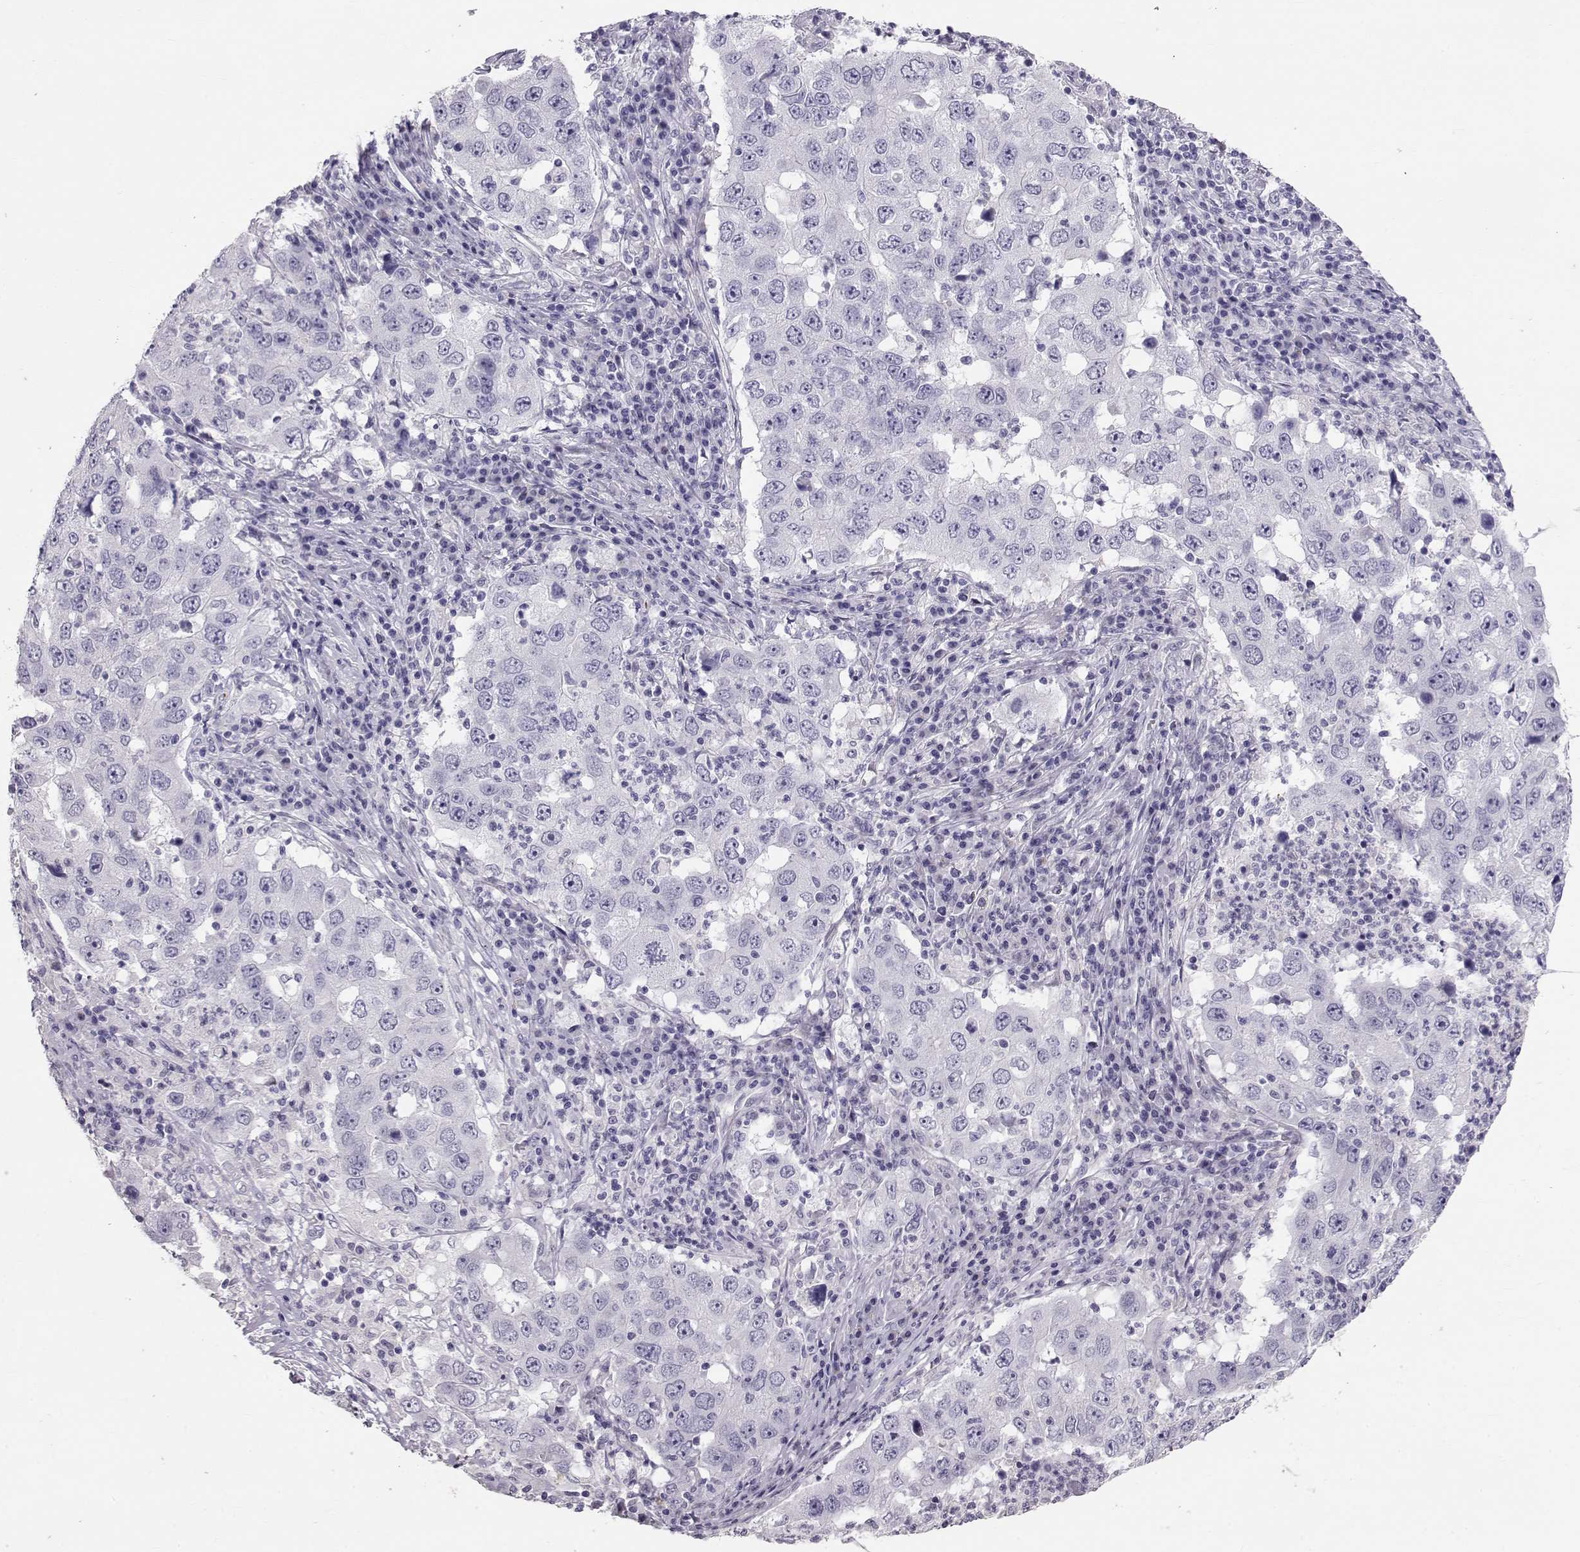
{"staining": {"intensity": "negative", "quantity": "none", "location": "none"}, "tissue": "lung cancer", "cell_type": "Tumor cells", "image_type": "cancer", "snomed": [{"axis": "morphology", "description": "Adenocarcinoma, NOS"}, {"axis": "topography", "description": "Lung"}], "caption": "Immunohistochemical staining of human lung cancer (adenocarcinoma) reveals no significant expression in tumor cells.", "gene": "RD3", "patient": {"sex": "male", "age": 73}}